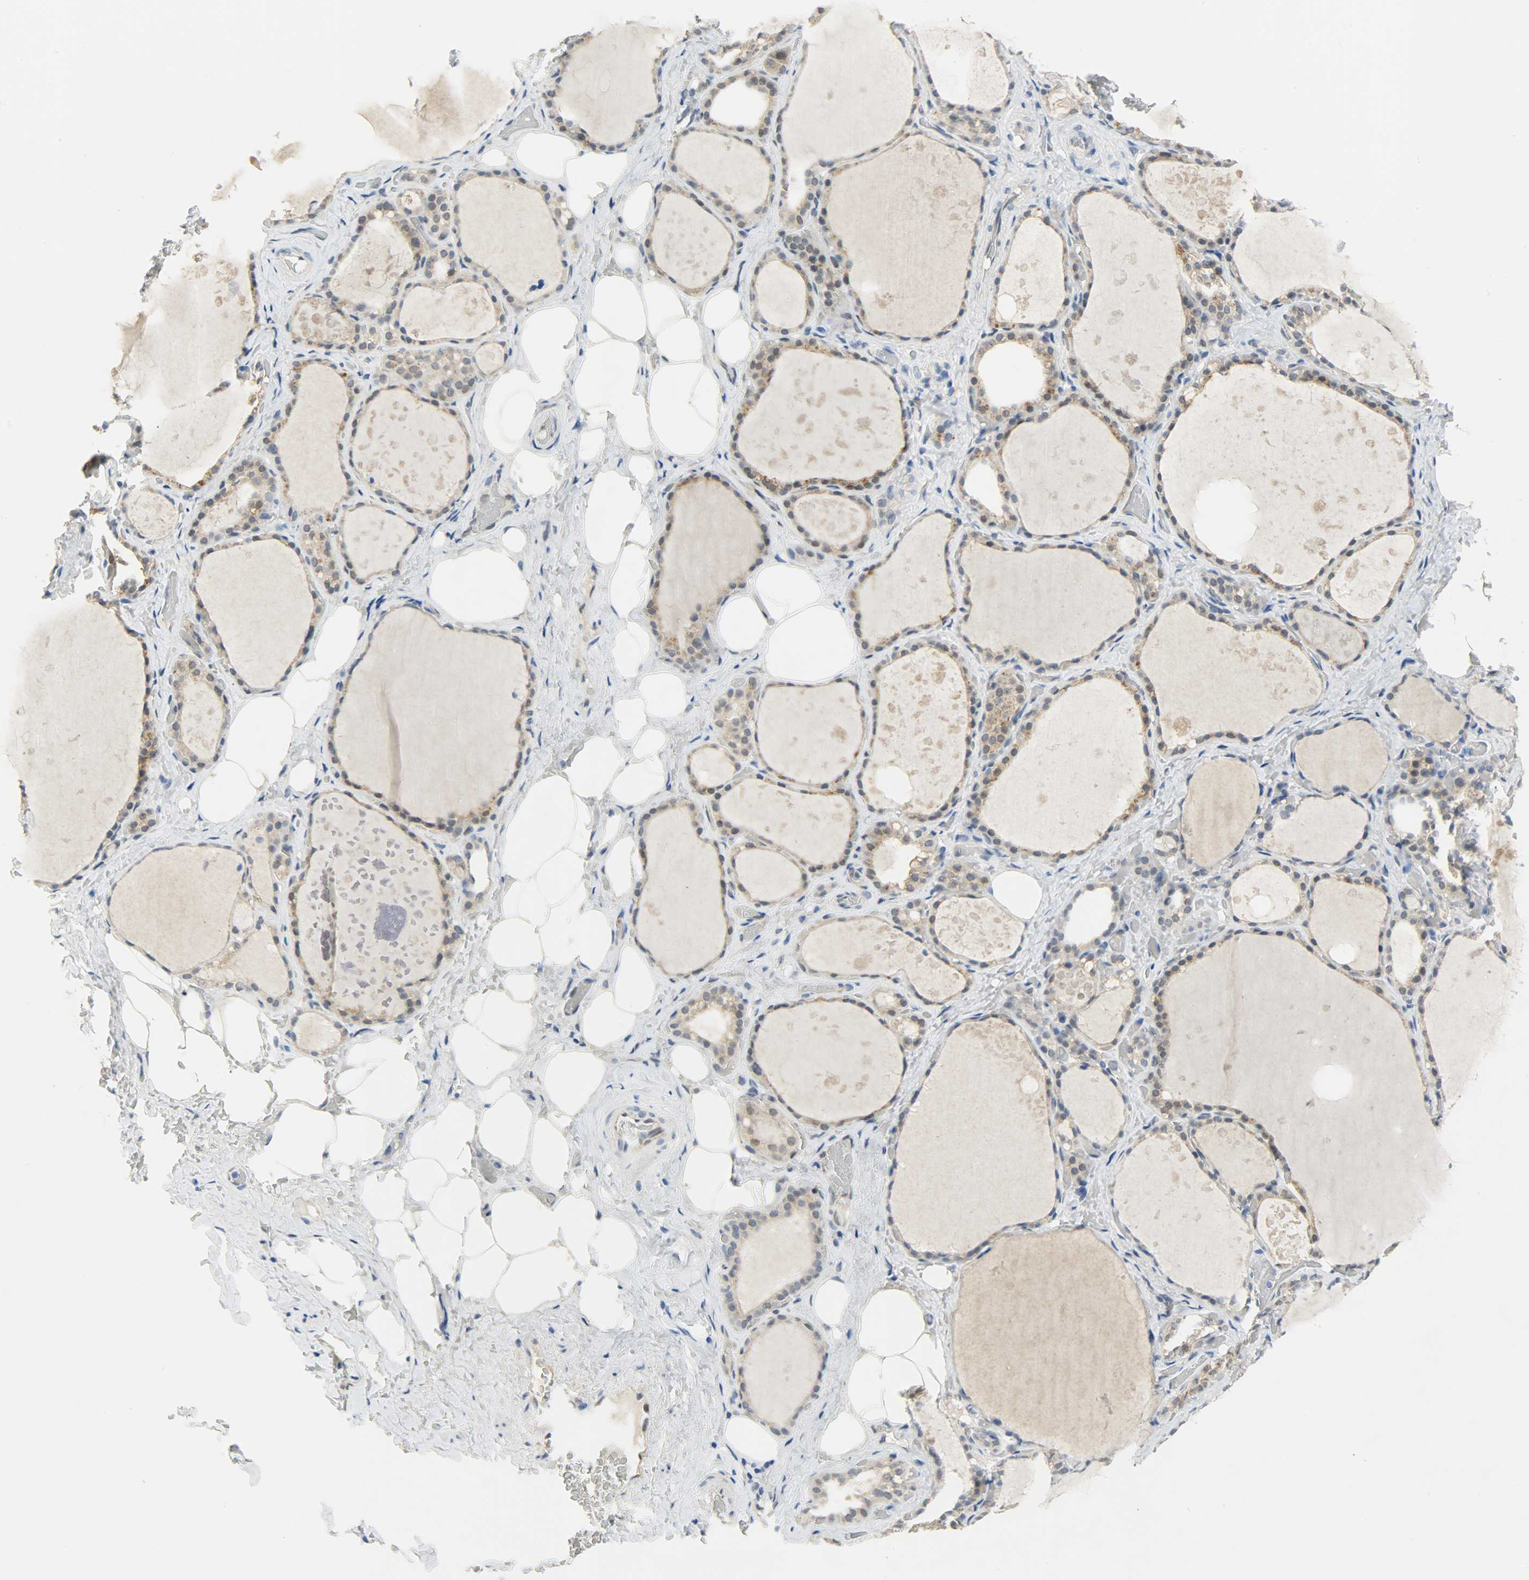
{"staining": {"intensity": "moderate", "quantity": ">75%", "location": "cytoplasmic/membranous"}, "tissue": "thyroid gland", "cell_type": "Glandular cells", "image_type": "normal", "snomed": [{"axis": "morphology", "description": "Normal tissue, NOS"}, {"axis": "topography", "description": "Thyroid gland"}], "caption": "Human thyroid gland stained with a protein marker exhibits moderate staining in glandular cells.", "gene": "FKBP1A", "patient": {"sex": "male", "age": 61}}